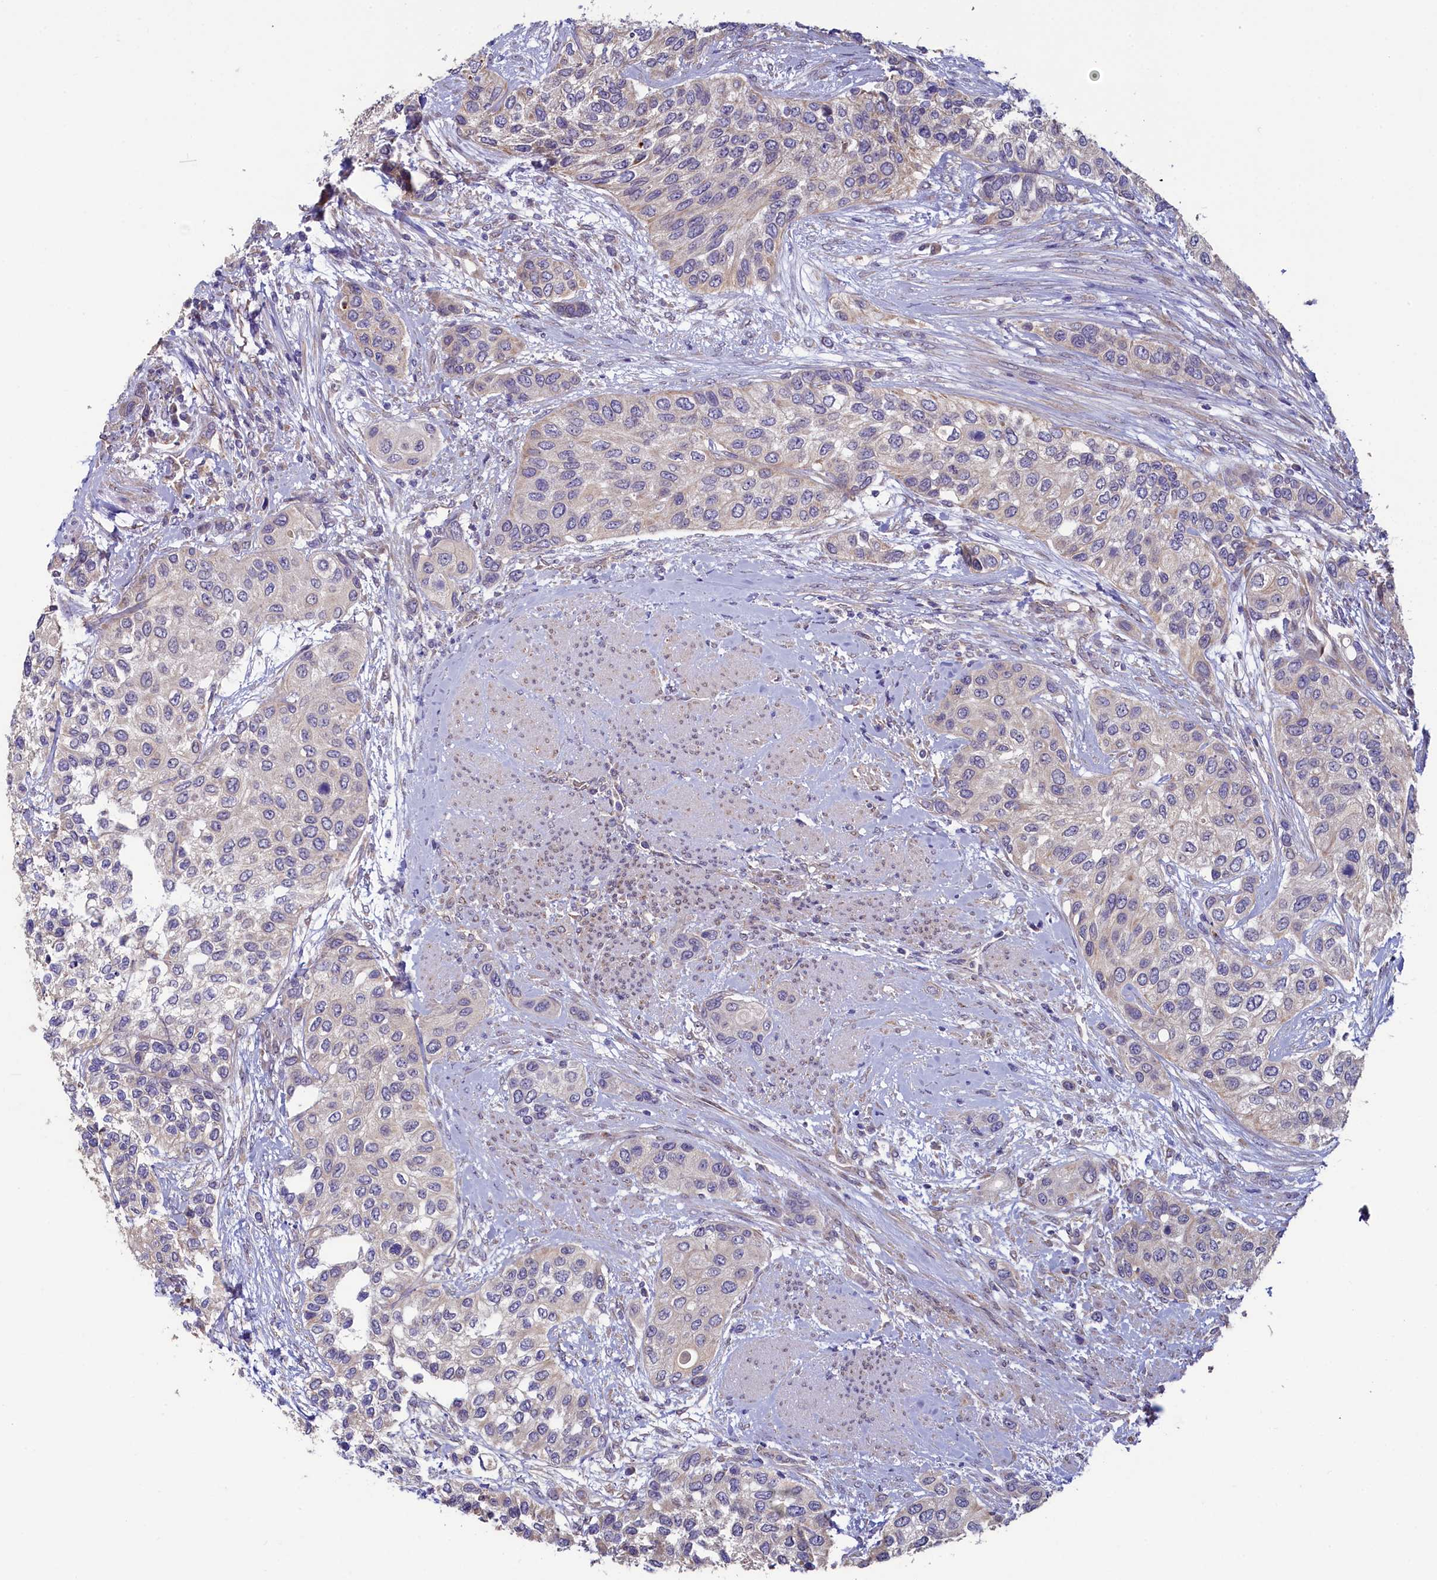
{"staining": {"intensity": "weak", "quantity": "<25%", "location": "cytoplasmic/membranous"}, "tissue": "urothelial cancer", "cell_type": "Tumor cells", "image_type": "cancer", "snomed": [{"axis": "morphology", "description": "Normal tissue, NOS"}, {"axis": "morphology", "description": "Urothelial carcinoma, High grade"}, {"axis": "topography", "description": "Vascular tissue"}, {"axis": "topography", "description": "Urinary bladder"}], "caption": "Urothelial cancer stained for a protein using immunohistochemistry (IHC) reveals no positivity tumor cells.", "gene": "SPATA2L", "patient": {"sex": "female", "age": 56}}